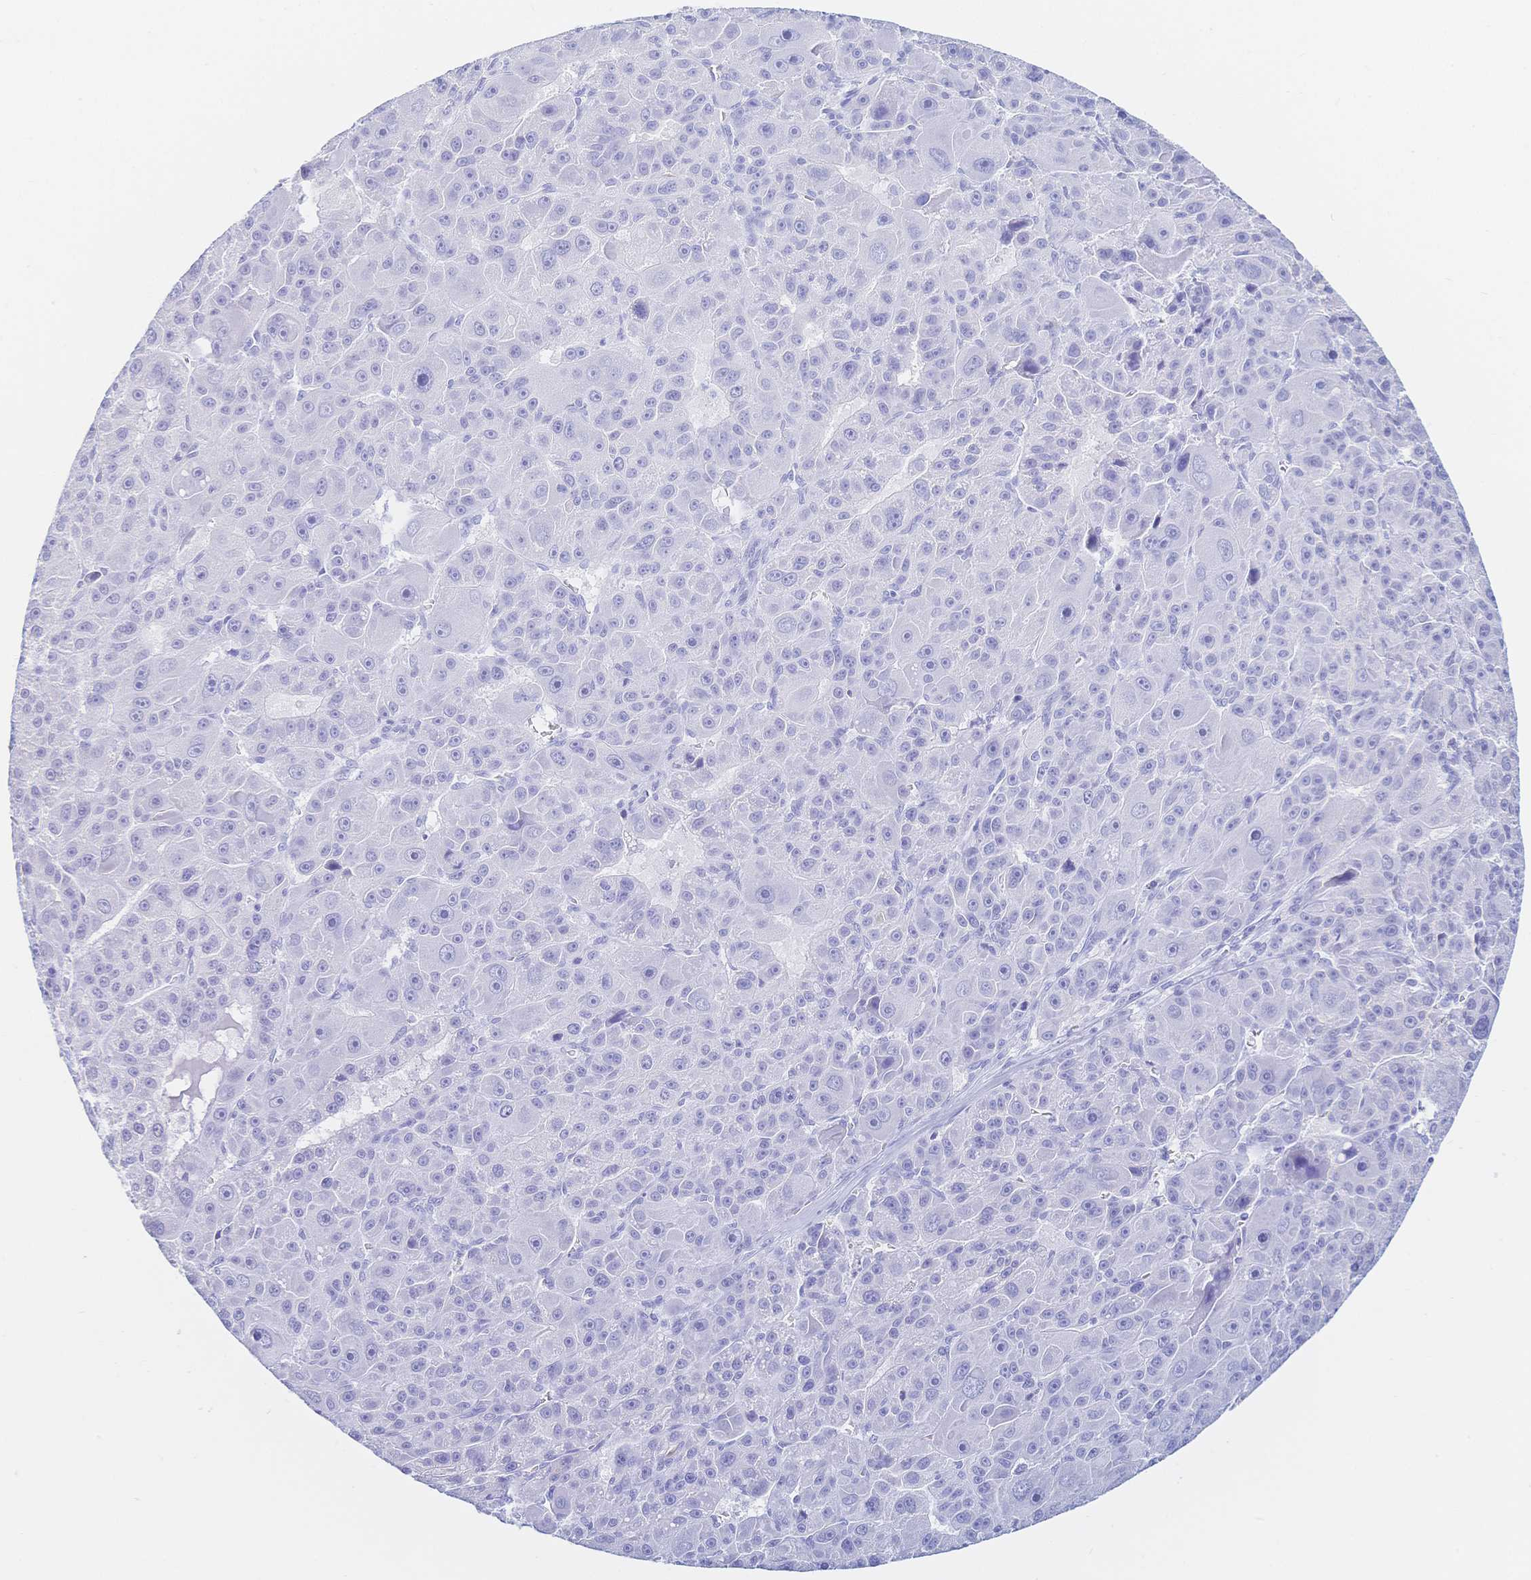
{"staining": {"intensity": "negative", "quantity": "none", "location": "none"}, "tissue": "liver cancer", "cell_type": "Tumor cells", "image_type": "cancer", "snomed": [{"axis": "morphology", "description": "Carcinoma, Hepatocellular, NOS"}, {"axis": "topography", "description": "Liver"}], "caption": "Tumor cells show no significant staining in liver hepatocellular carcinoma.", "gene": "MEP1B", "patient": {"sex": "male", "age": 76}}